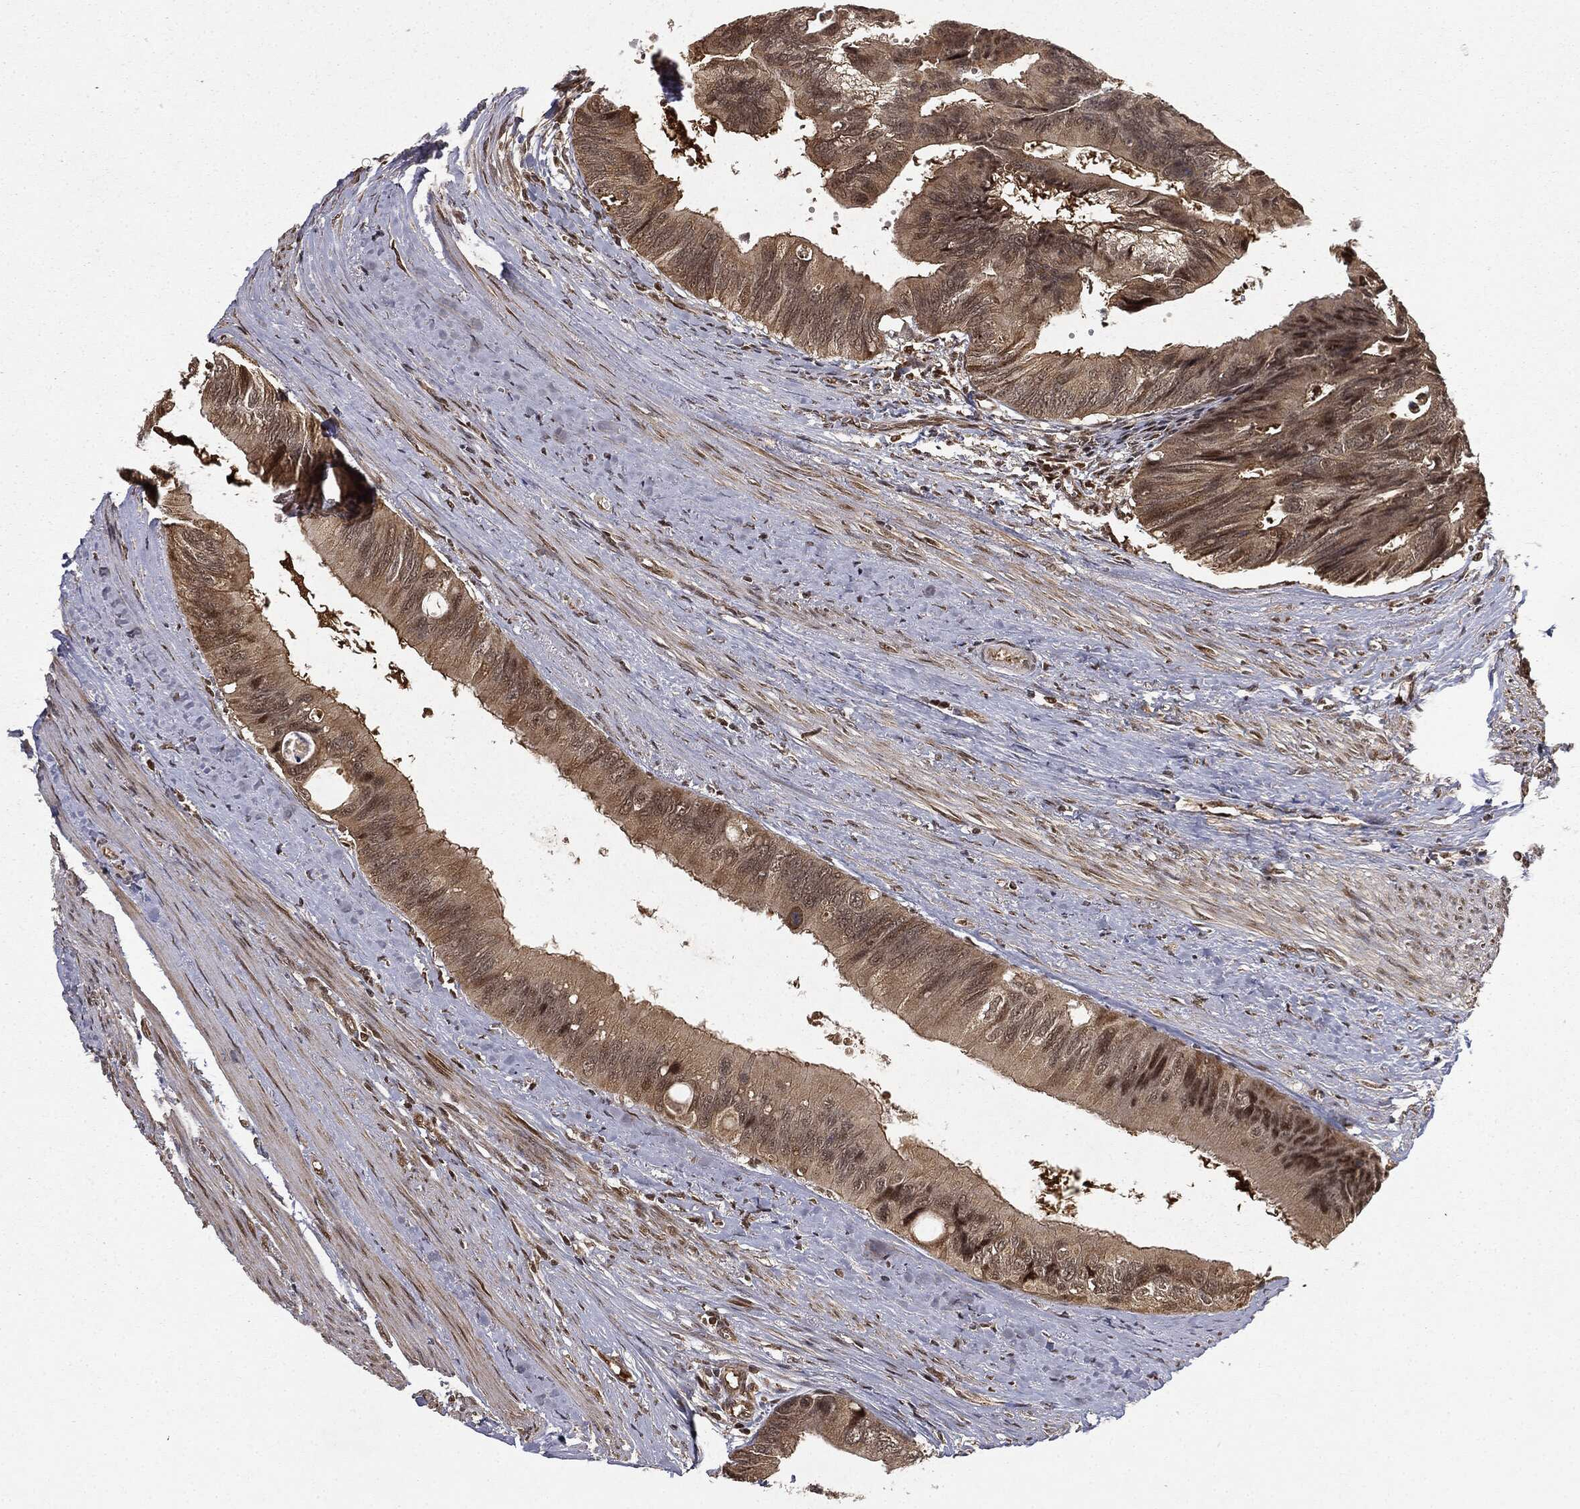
{"staining": {"intensity": "moderate", "quantity": ">75%", "location": "cytoplasmic/membranous"}, "tissue": "colorectal cancer", "cell_type": "Tumor cells", "image_type": "cancer", "snomed": [{"axis": "morphology", "description": "Normal tissue, NOS"}, {"axis": "morphology", "description": "Adenocarcinoma, NOS"}, {"axis": "topography", "description": "Colon"}], "caption": "Colorectal cancer tissue demonstrates moderate cytoplasmic/membranous staining in approximately >75% of tumor cells, visualized by immunohistochemistry.", "gene": "ZNHIT6", "patient": {"sex": "male", "age": 65}}